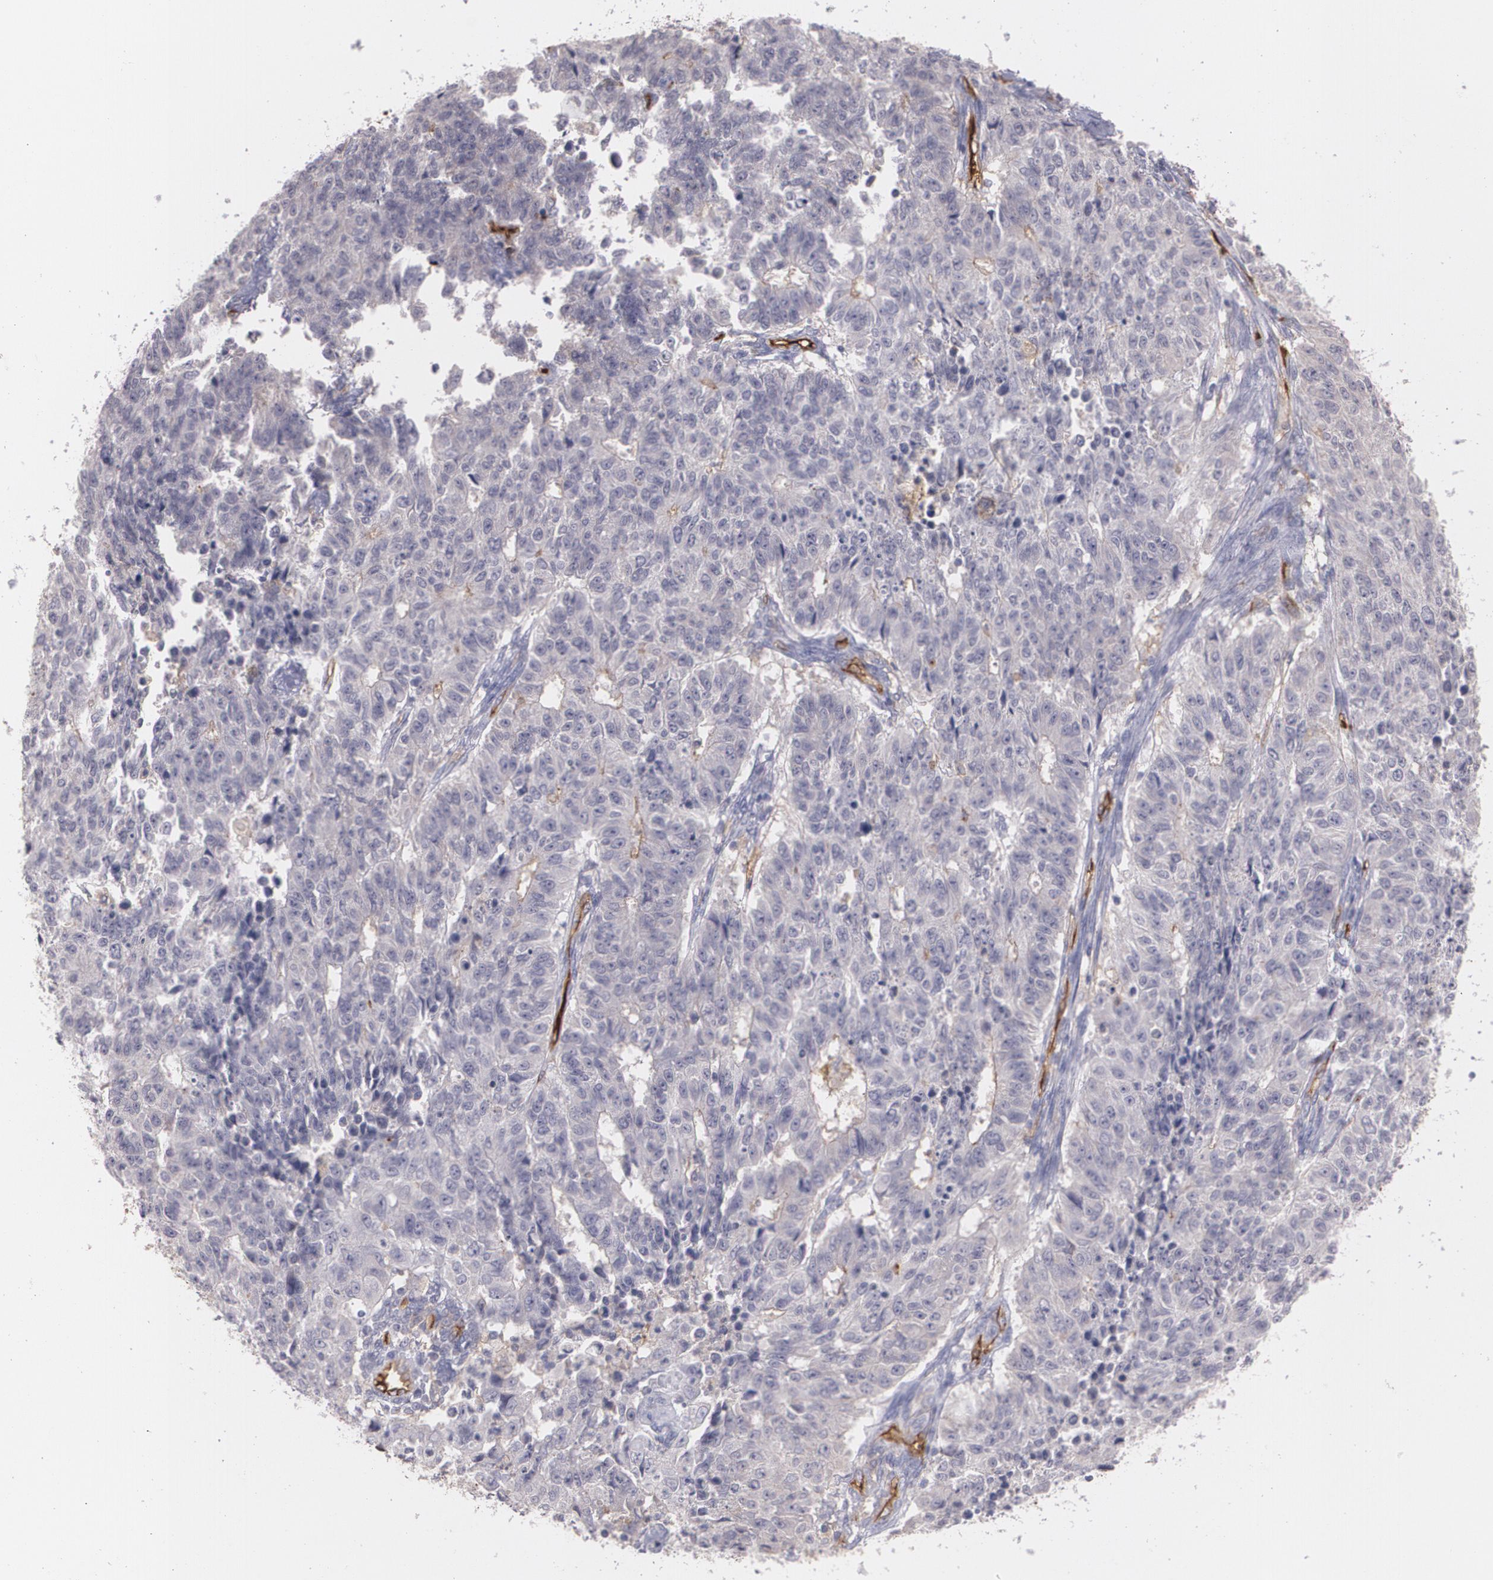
{"staining": {"intensity": "negative", "quantity": "none", "location": "none"}, "tissue": "endometrial cancer", "cell_type": "Tumor cells", "image_type": "cancer", "snomed": [{"axis": "morphology", "description": "Adenocarcinoma, NOS"}, {"axis": "topography", "description": "Endometrium"}], "caption": "IHC photomicrograph of neoplastic tissue: human endometrial cancer stained with DAB (3,3'-diaminobenzidine) shows no significant protein expression in tumor cells.", "gene": "ACE", "patient": {"sex": "female", "age": 42}}